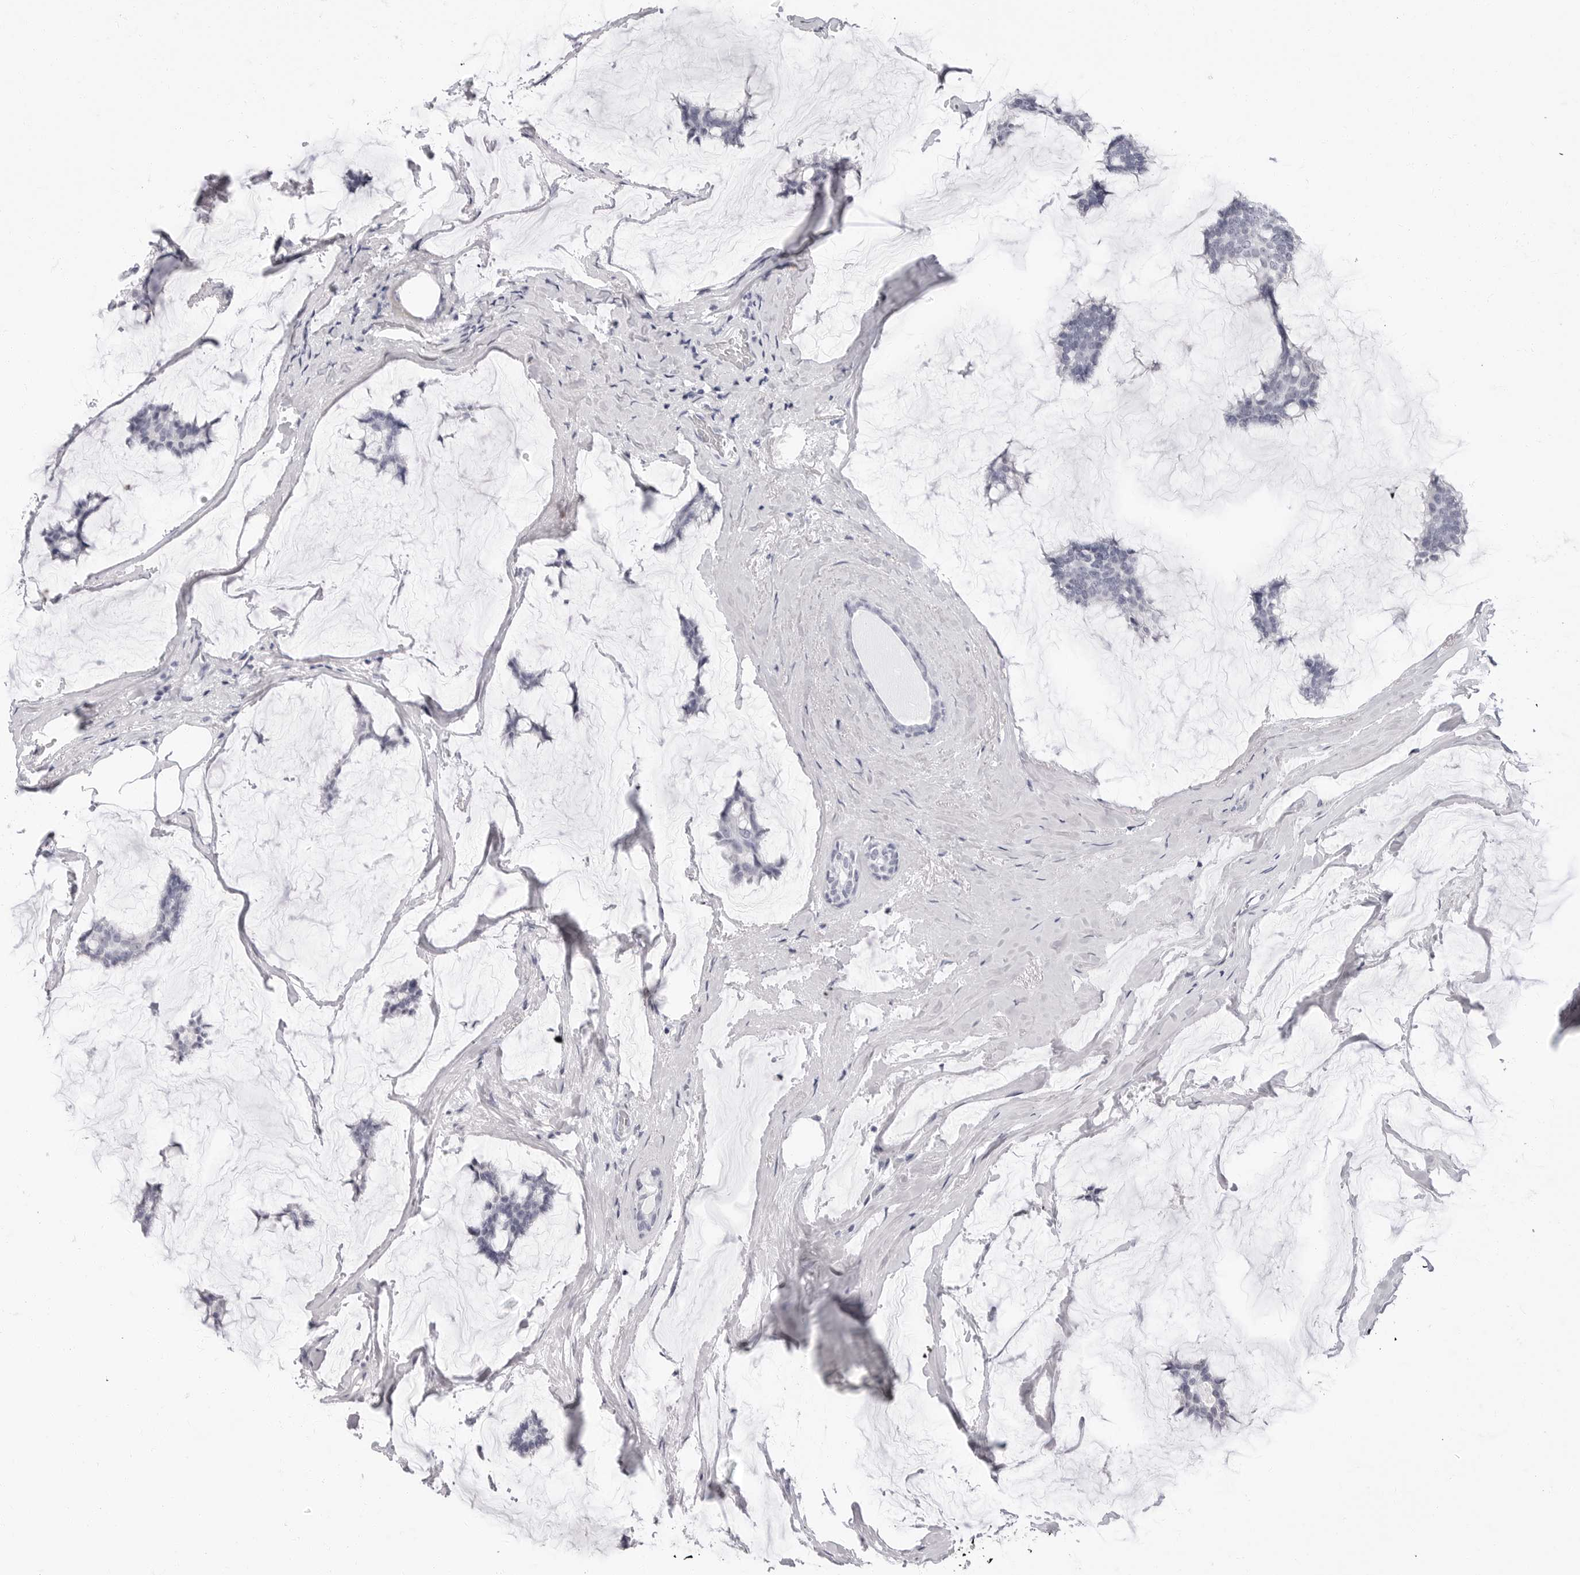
{"staining": {"intensity": "negative", "quantity": "none", "location": "none"}, "tissue": "breast cancer", "cell_type": "Tumor cells", "image_type": "cancer", "snomed": [{"axis": "morphology", "description": "Duct carcinoma"}, {"axis": "topography", "description": "Breast"}], "caption": "This is an immunohistochemistry (IHC) histopathology image of breast cancer. There is no staining in tumor cells.", "gene": "ERICH3", "patient": {"sex": "female", "age": 93}}